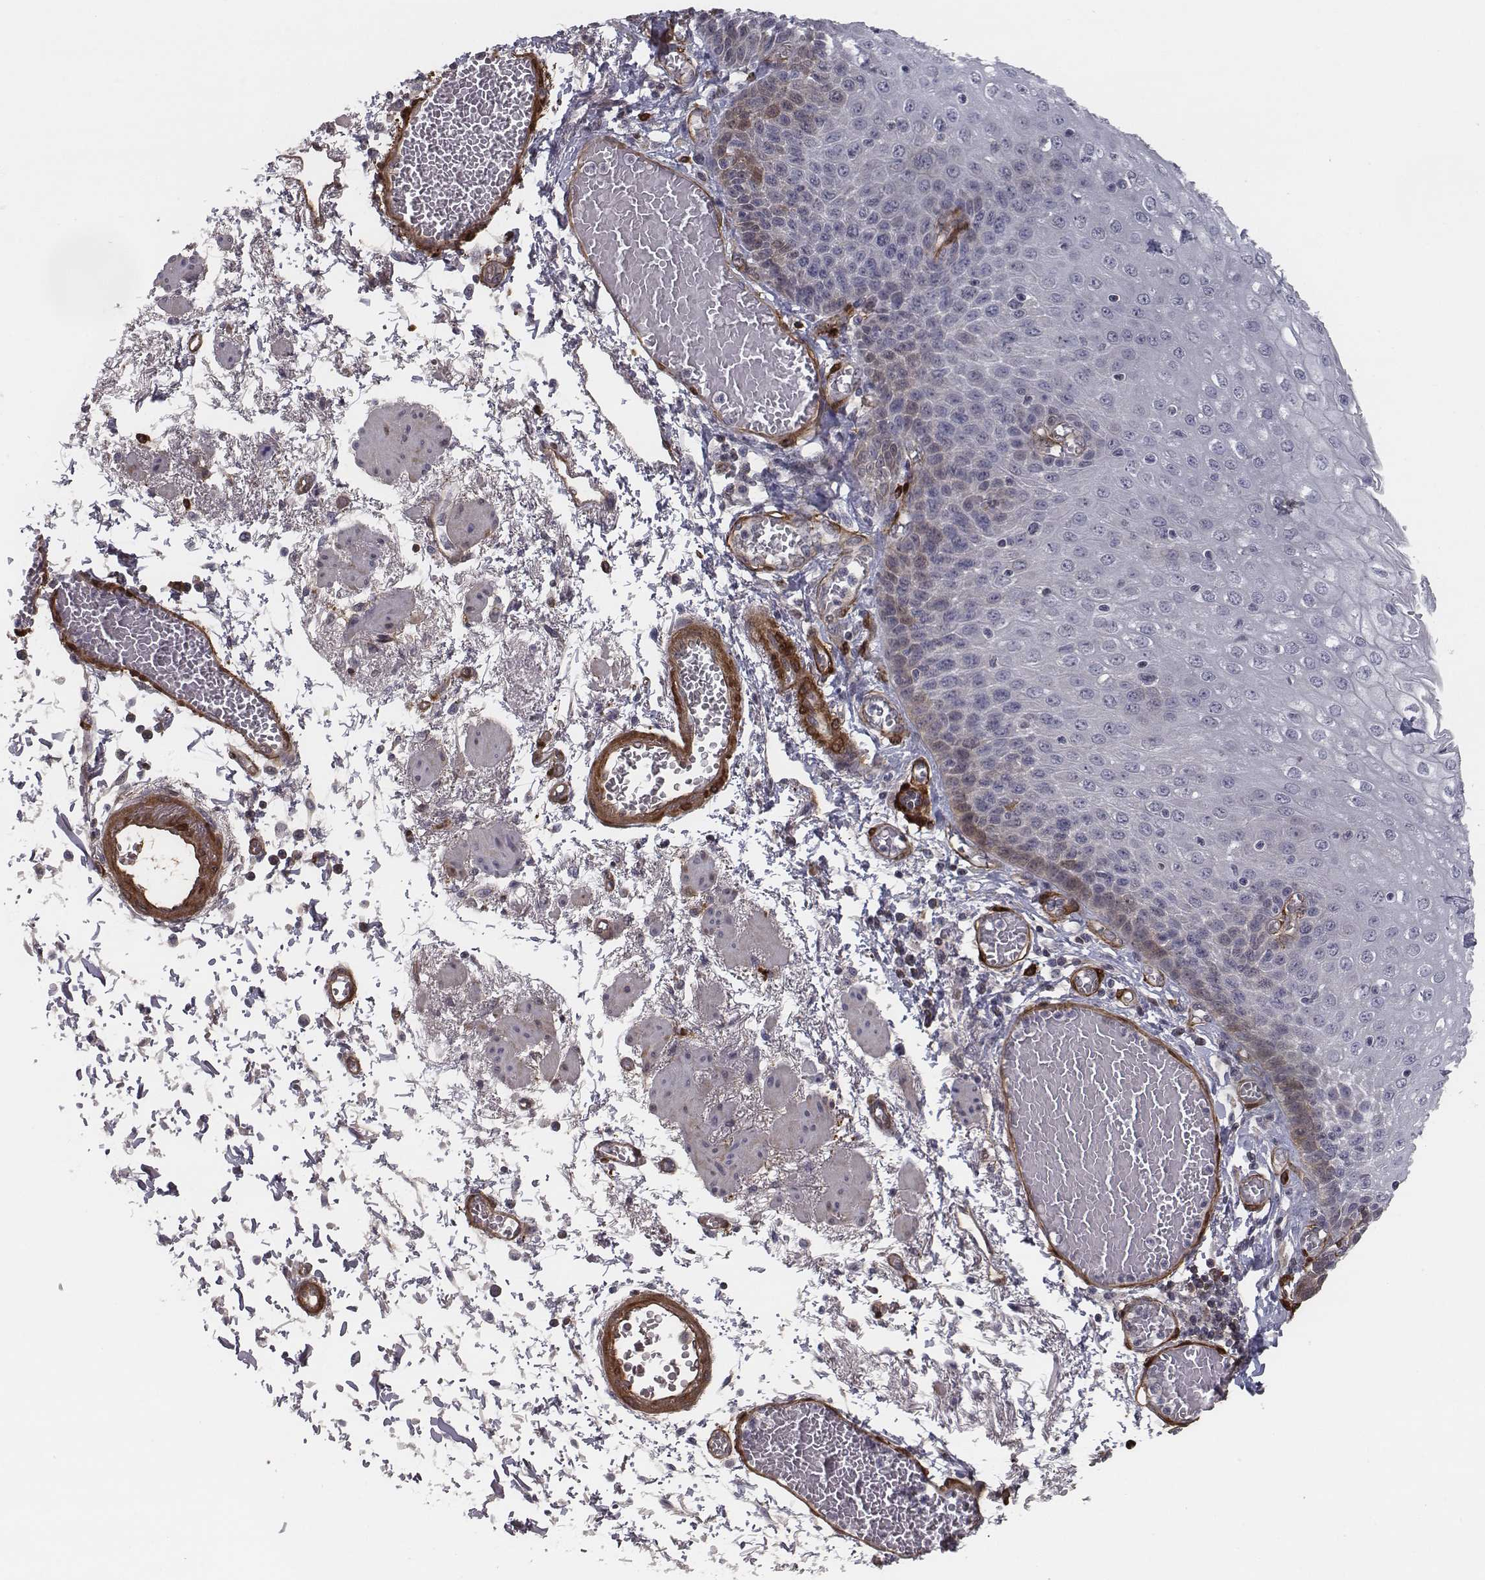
{"staining": {"intensity": "moderate", "quantity": "<25%", "location": "cytoplasmic/membranous"}, "tissue": "esophagus", "cell_type": "Squamous epithelial cells", "image_type": "normal", "snomed": [{"axis": "morphology", "description": "Normal tissue, NOS"}, {"axis": "morphology", "description": "Adenocarcinoma, NOS"}, {"axis": "topography", "description": "Esophagus"}], "caption": "Normal esophagus shows moderate cytoplasmic/membranous expression in about <25% of squamous epithelial cells, visualized by immunohistochemistry. Nuclei are stained in blue.", "gene": "ISYNA1", "patient": {"sex": "male", "age": 81}}